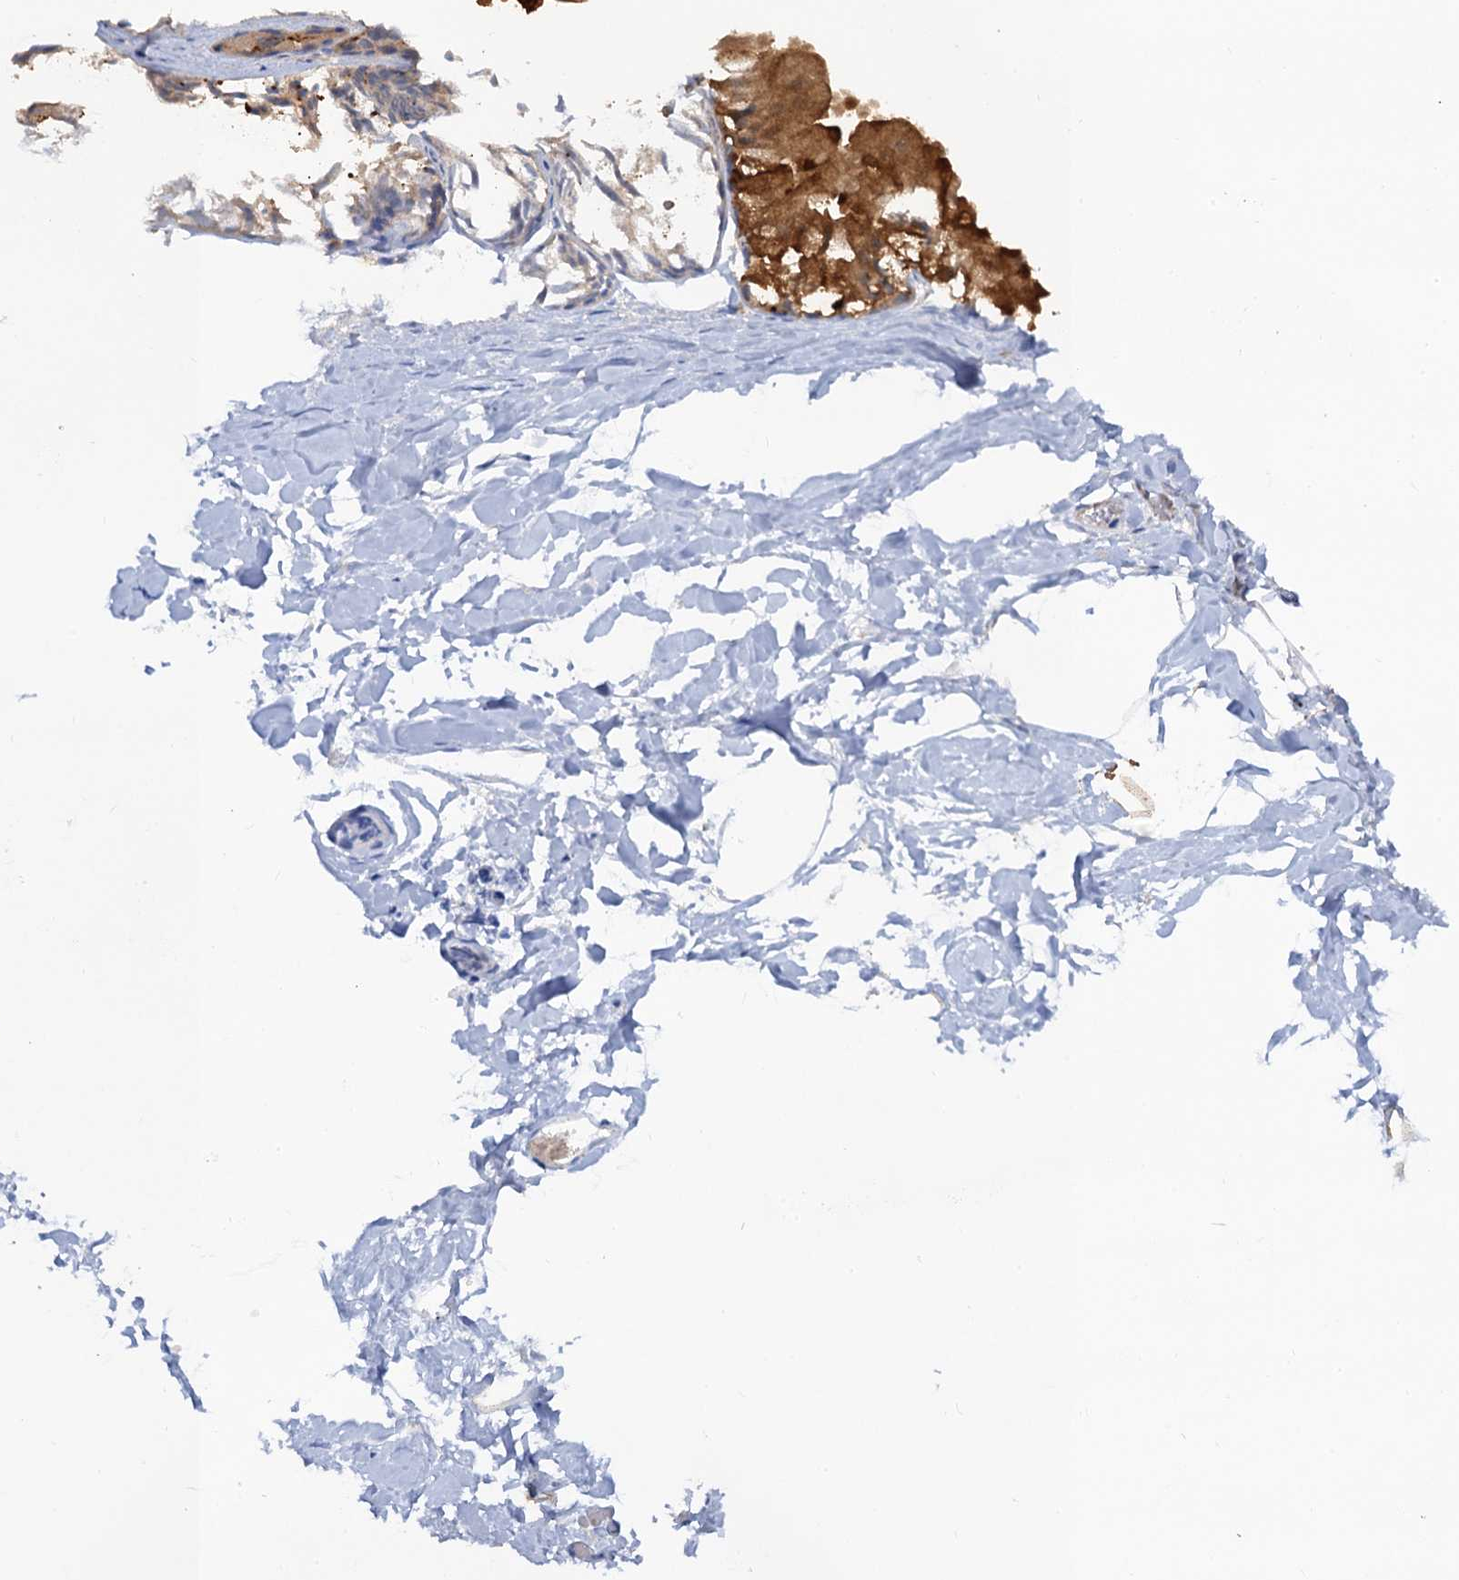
{"staining": {"intensity": "negative", "quantity": "none", "location": "none"}, "tissue": "adipose tissue", "cell_type": "Adipocytes", "image_type": "normal", "snomed": [{"axis": "morphology", "description": "Normal tissue, NOS"}, {"axis": "morphology", "description": "Fibrosis, NOS"}, {"axis": "topography", "description": "Breast"}, {"axis": "topography", "description": "Adipose tissue"}], "caption": "DAB immunohistochemical staining of unremarkable human adipose tissue displays no significant positivity in adipocytes.", "gene": "FAH", "patient": {"sex": "female", "age": 39}}